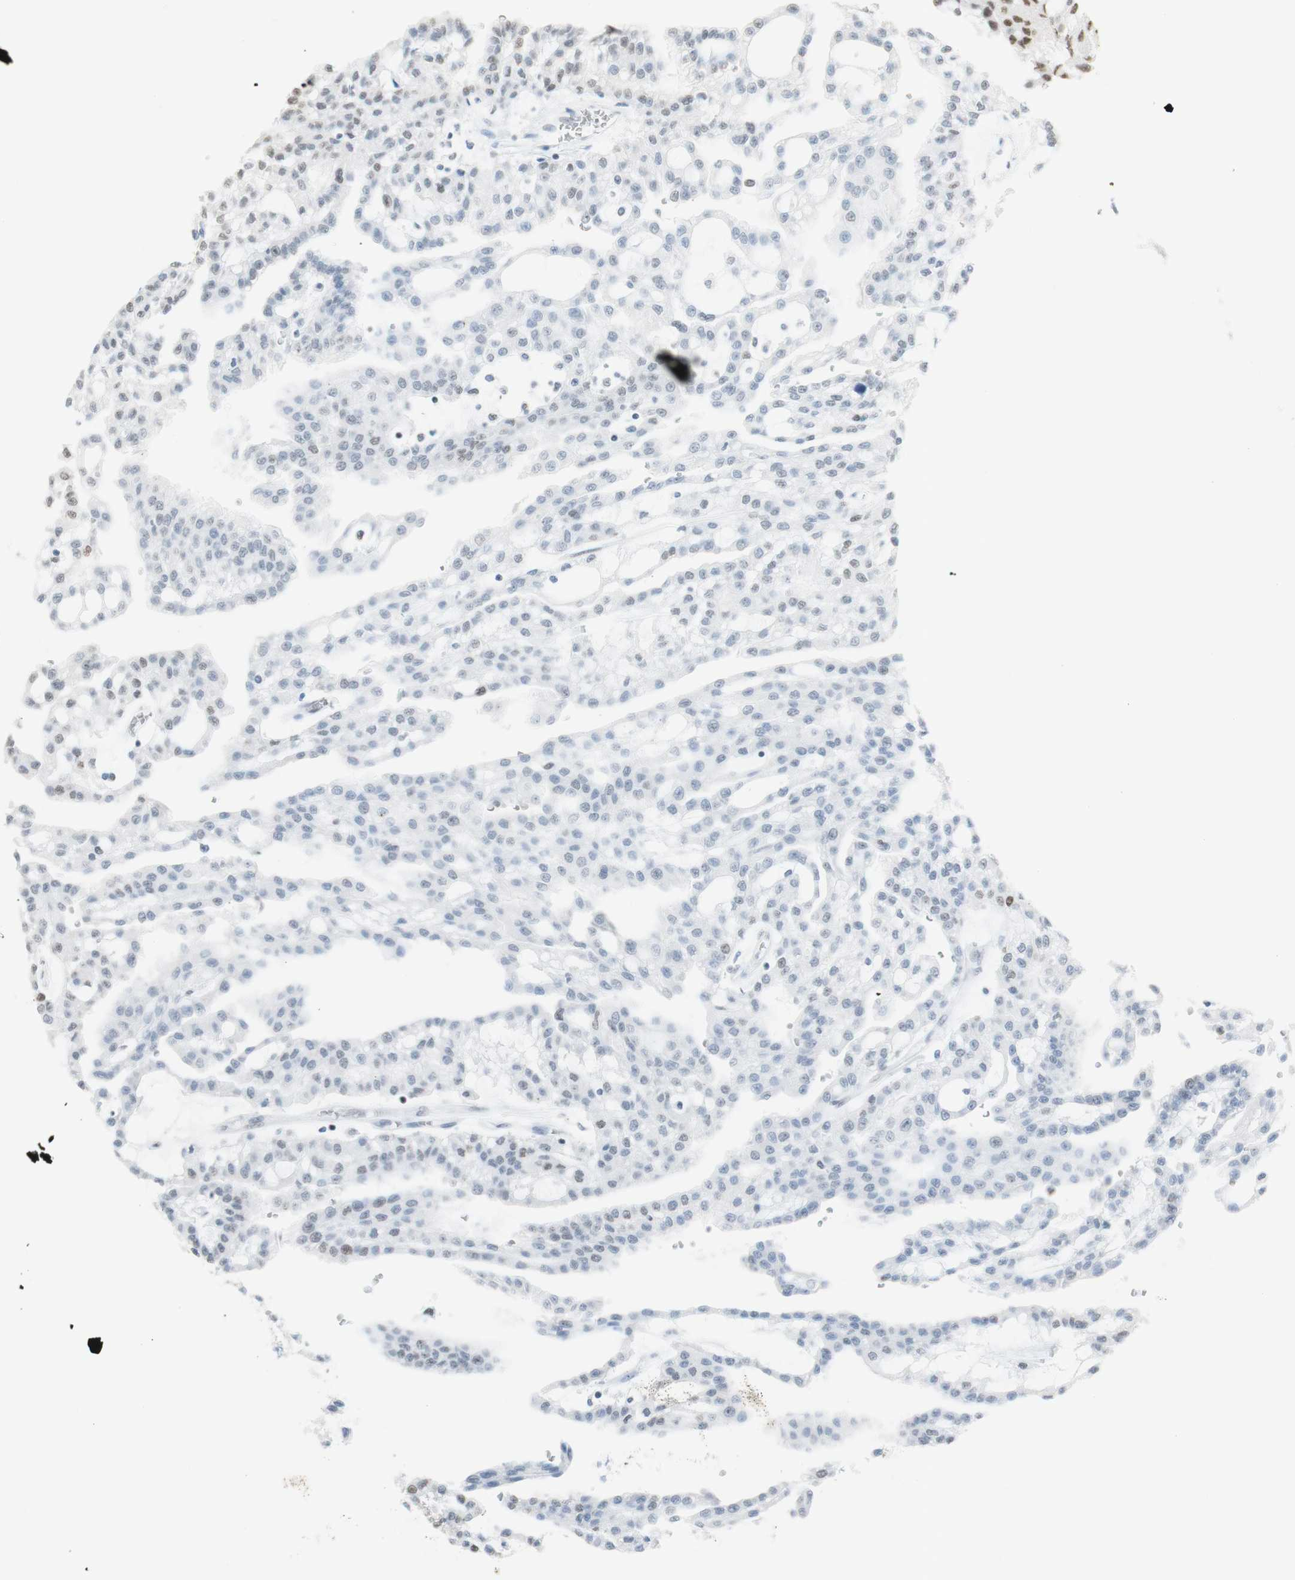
{"staining": {"intensity": "weak", "quantity": "<25%", "location": "nuclear"}, "tissue": "renal cancer", "cell_type": "Tumor cells", "image_type": "cancer", "snomed": [{"axis": "morphology", "description": "Adenocarcinoma, NOS"}, {"axis": "topography", "description": "Kidney"}], "caption": "The immunohistochemistry photomicrograph has no significant expression in tumor cells of renal adenocarcinoma tissue.", "gene": "HNRNPA2B1", "patient": {"sex": "male", "age": 63}}